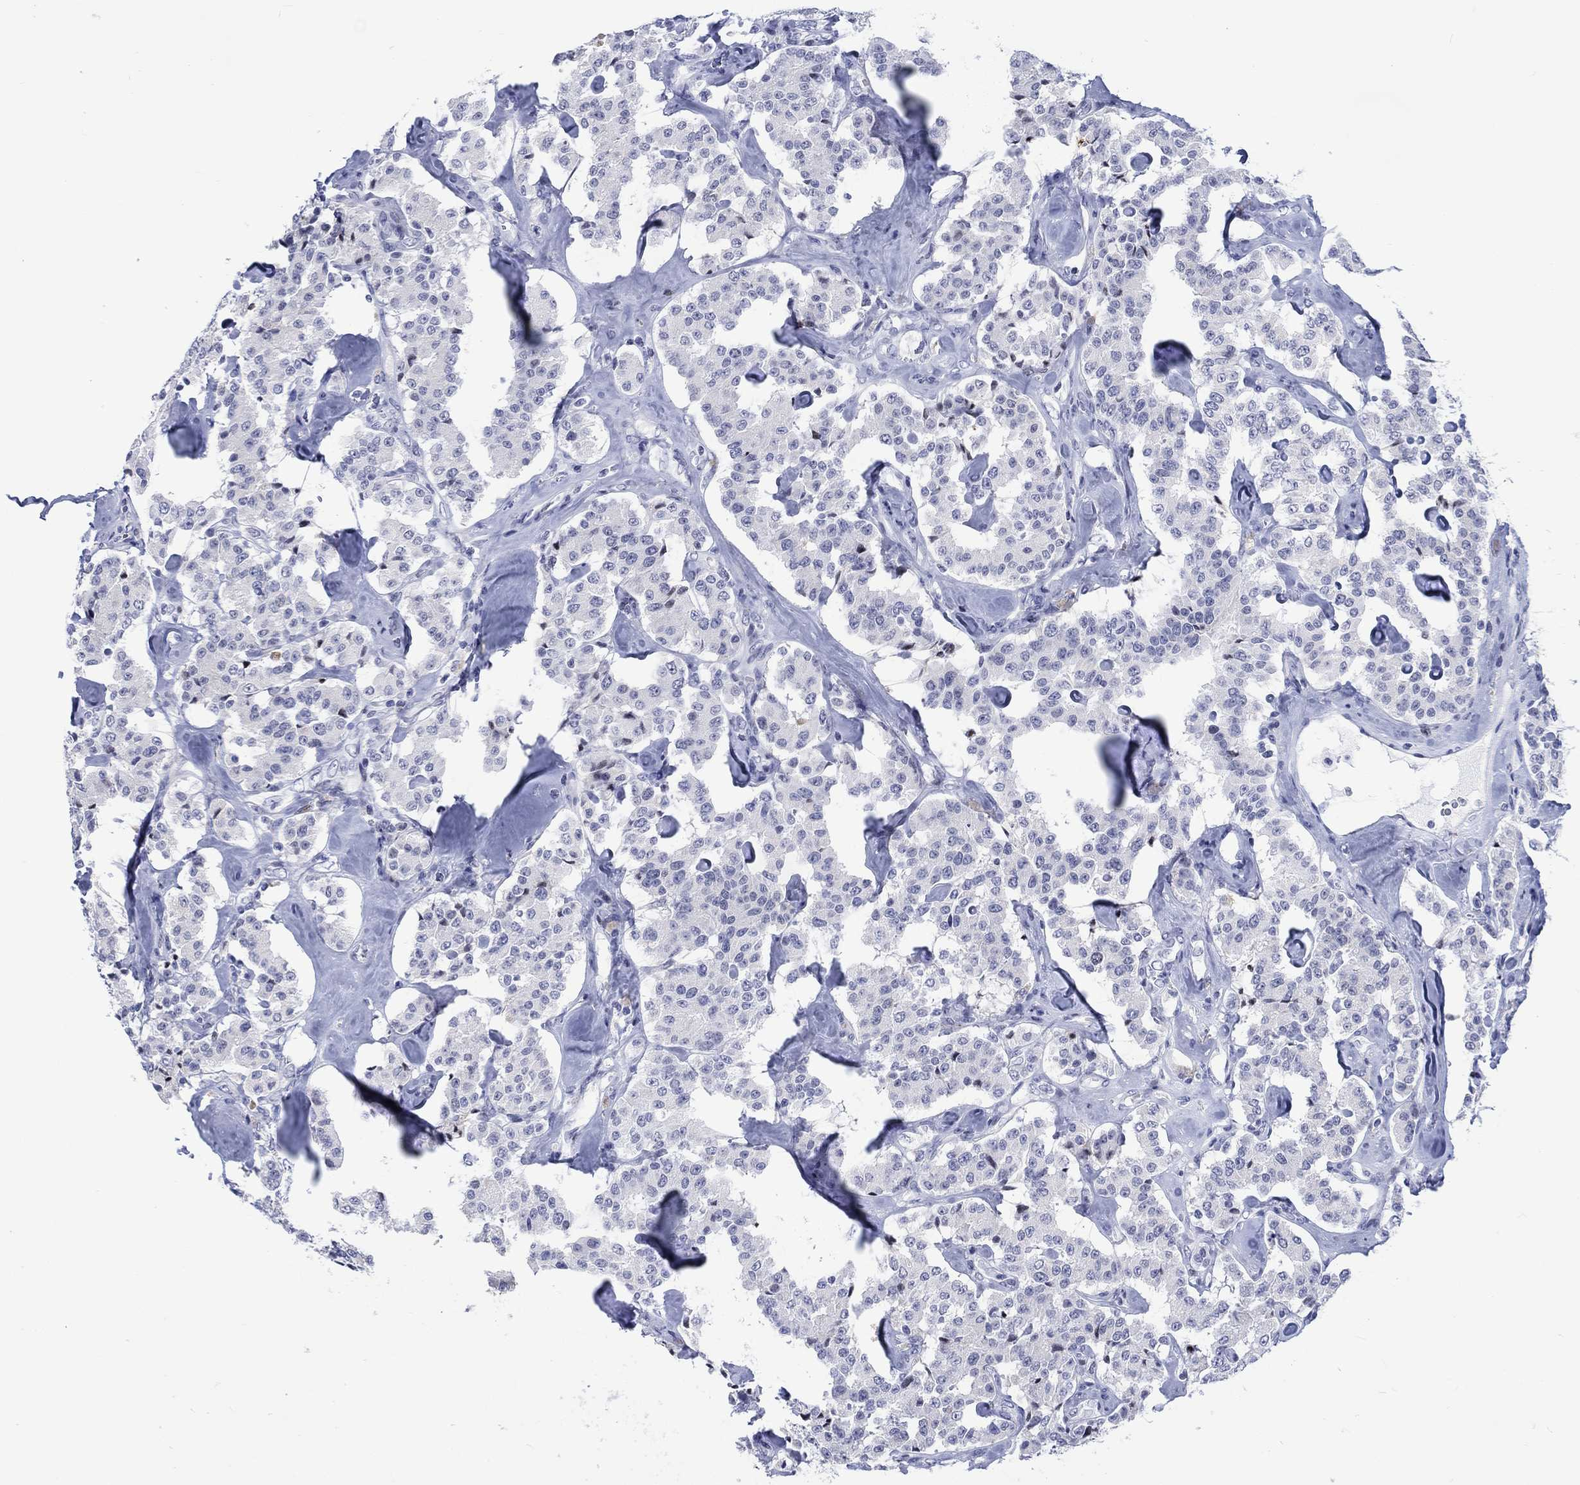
{"staining": {"intensity": "negative", "quantity": "none", "location": "none"}, "tissue": "carcinoid", "cell_type": "Tumor cells", "image_type": "cancer", "snomed": [{"axis": "morphology", "description": "Carcinoid, malignant, NOS"}, {"axis": "topography", "description": "Pancreas"}], "caption": "Tumor cells show no significant expression in carcinoid (malignant).", "gene": "CDCA2", "patient": {"sex": "male", "age": 41}}